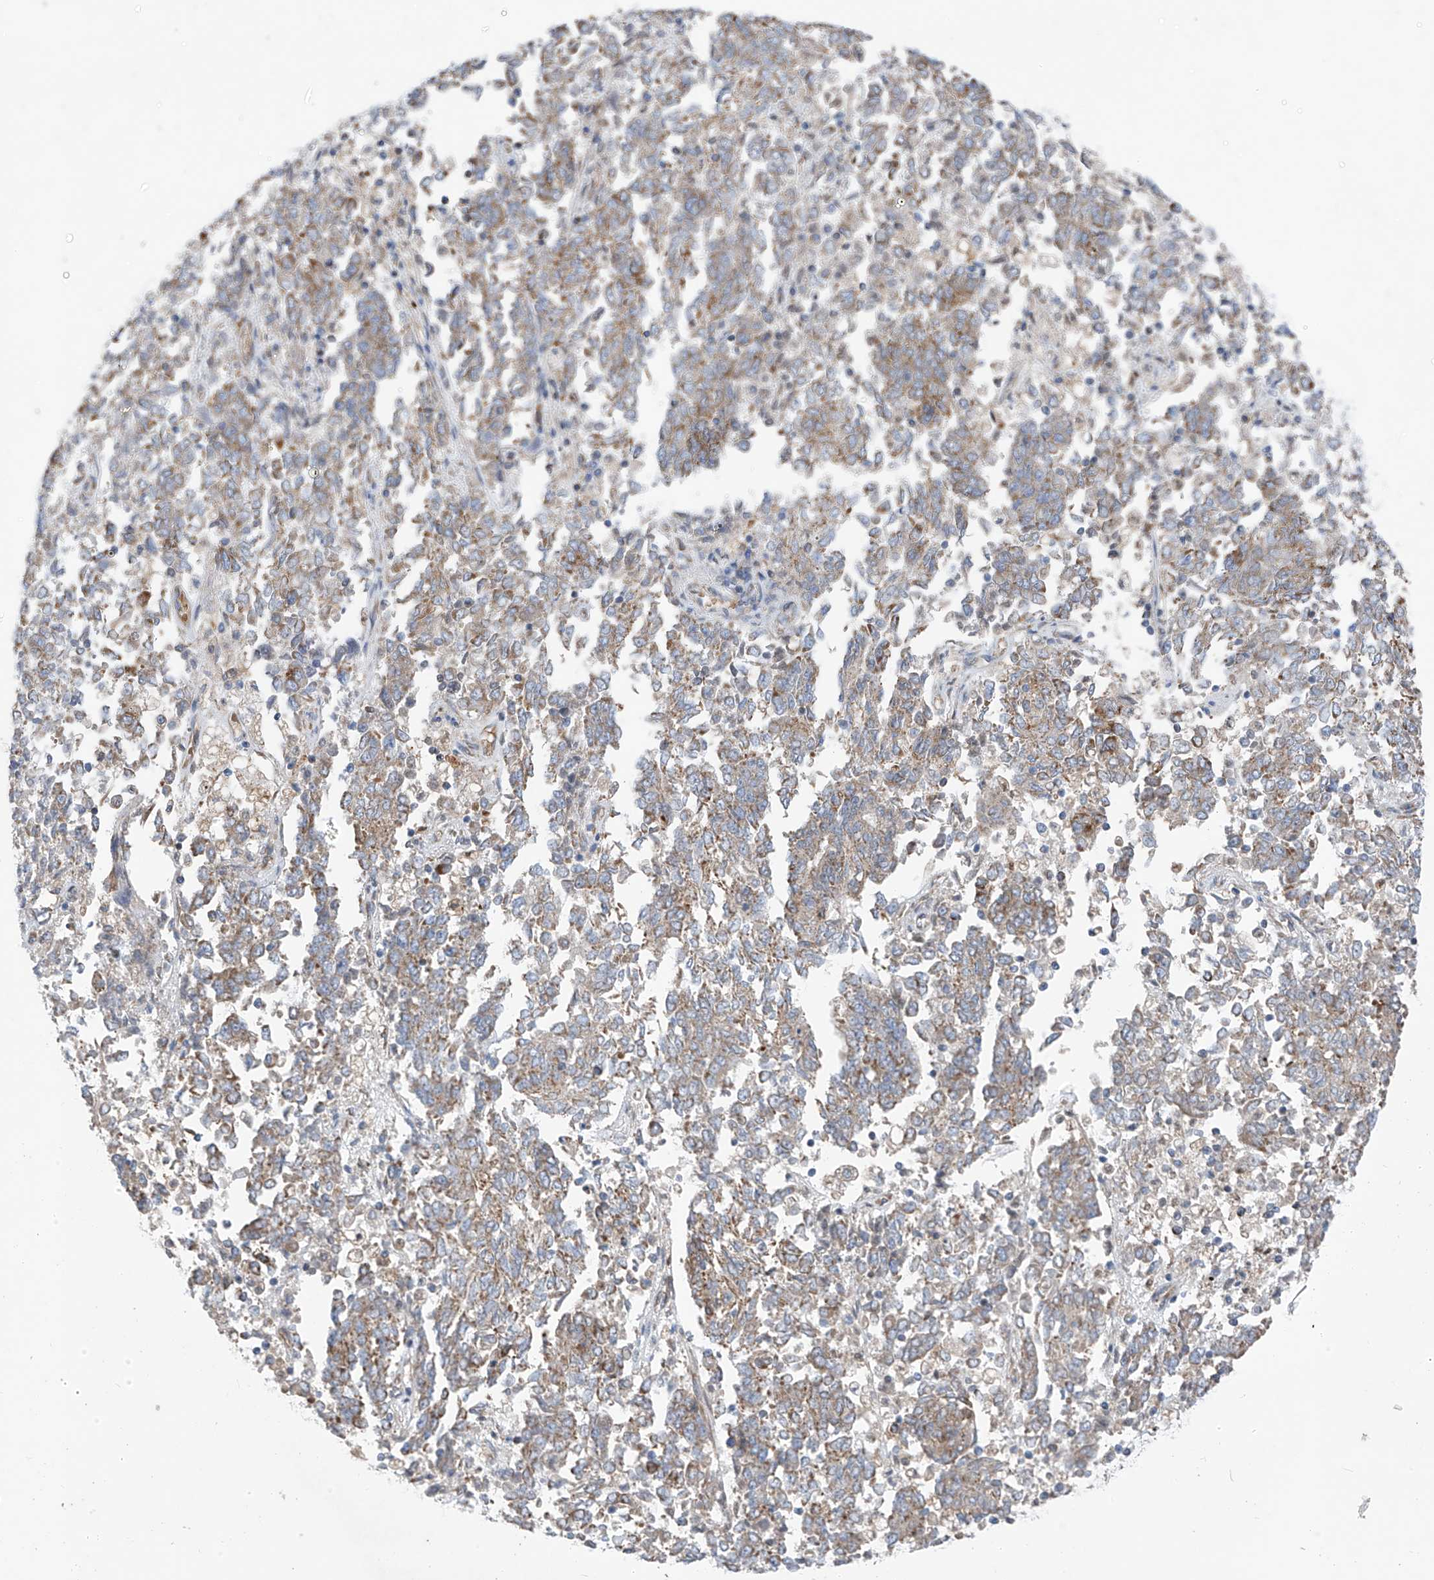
{"staining": {"intensity": "weak", "quantity": ">75%", "location": "cytoplasmic/membranous"}, "tissue": "endometrial cancer", "cell_type": "Tumor cells", "image_type": "cancer", "snomed": [{"axis": "morphology", "description": "Adenocarcinoma, NOS"}, {"axis": "topography", "description": "Endometrium"}], "caption": "A high-resolution image shows immunohistochemistry staining of endometrial cancer, which exhibits weak cytoplasmic/membranous positivity in about >75% of tumor cells. Ihc stains the protein in brown and the nuclei are stained blue.", "gene": "EOMES", "patient": {"sex": "female", "age": 80}}